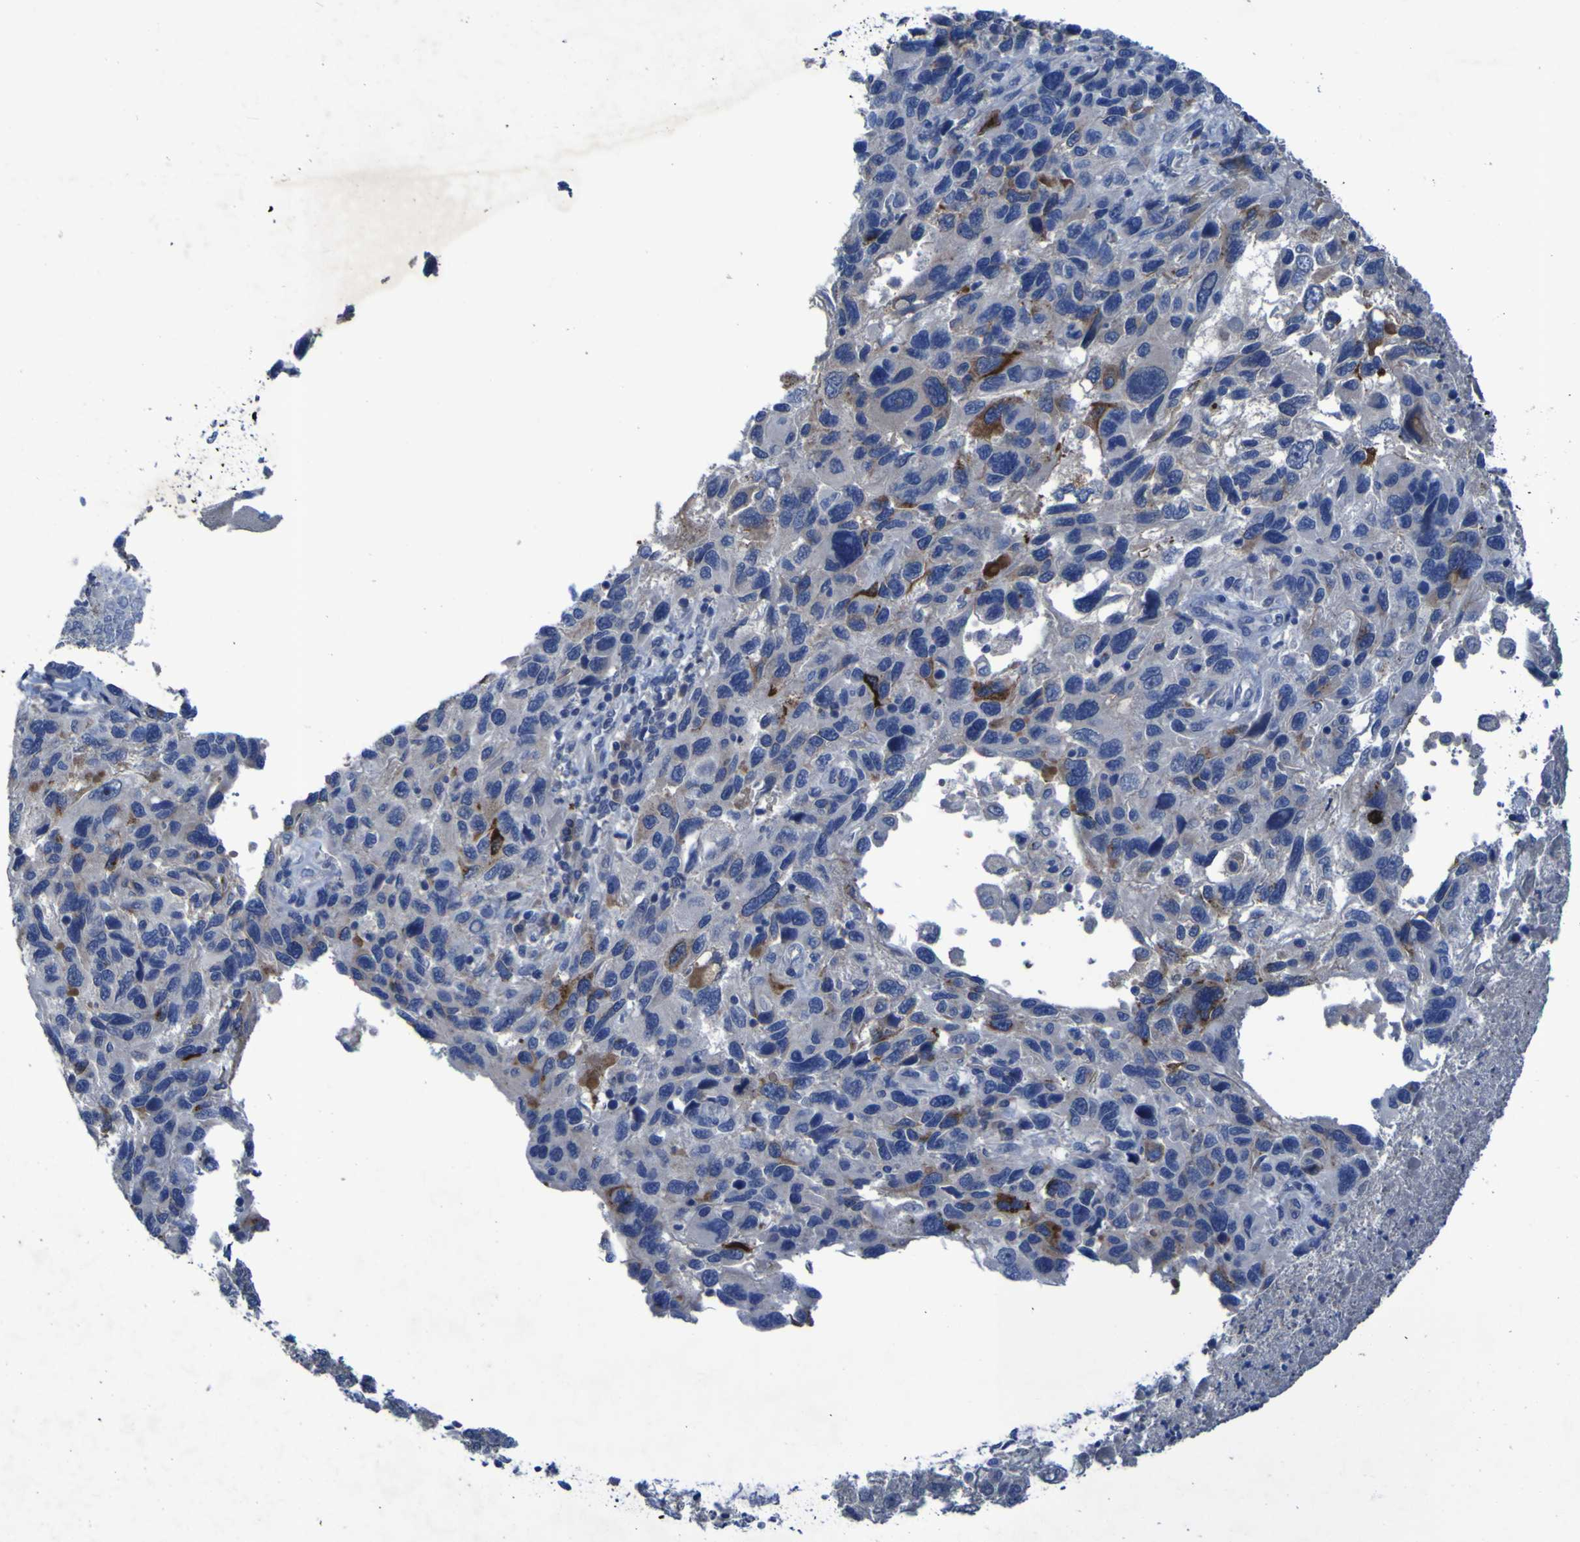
{"staining": {"intensity": "strong", "quantity": "<25%", "location": "cytoplasmic/membranous"}, "tissue": "melanoma", "cell_type": "Tumor cells", "image_type": "cancer", "snomed": [{"axis": "morphology", "description": "Malignant melanoma, NOS"}, {"axis": "topography", "description": "Skin"}], "caption": "Immunohistochemistry (DAB (3,3'-diaminobenzidine)) staining of human melanoma exhibits strong cytoplasmic/membranous protein expression in about <25% of tumor cells. Using DAB (3,3'-diaminobenzidine) (brown) and hematoxylin (blue) stains, captured at high magnification using brightfield microscopy.", "gene": "SGK2", "patient": {"sex": "male", "age": 53}}